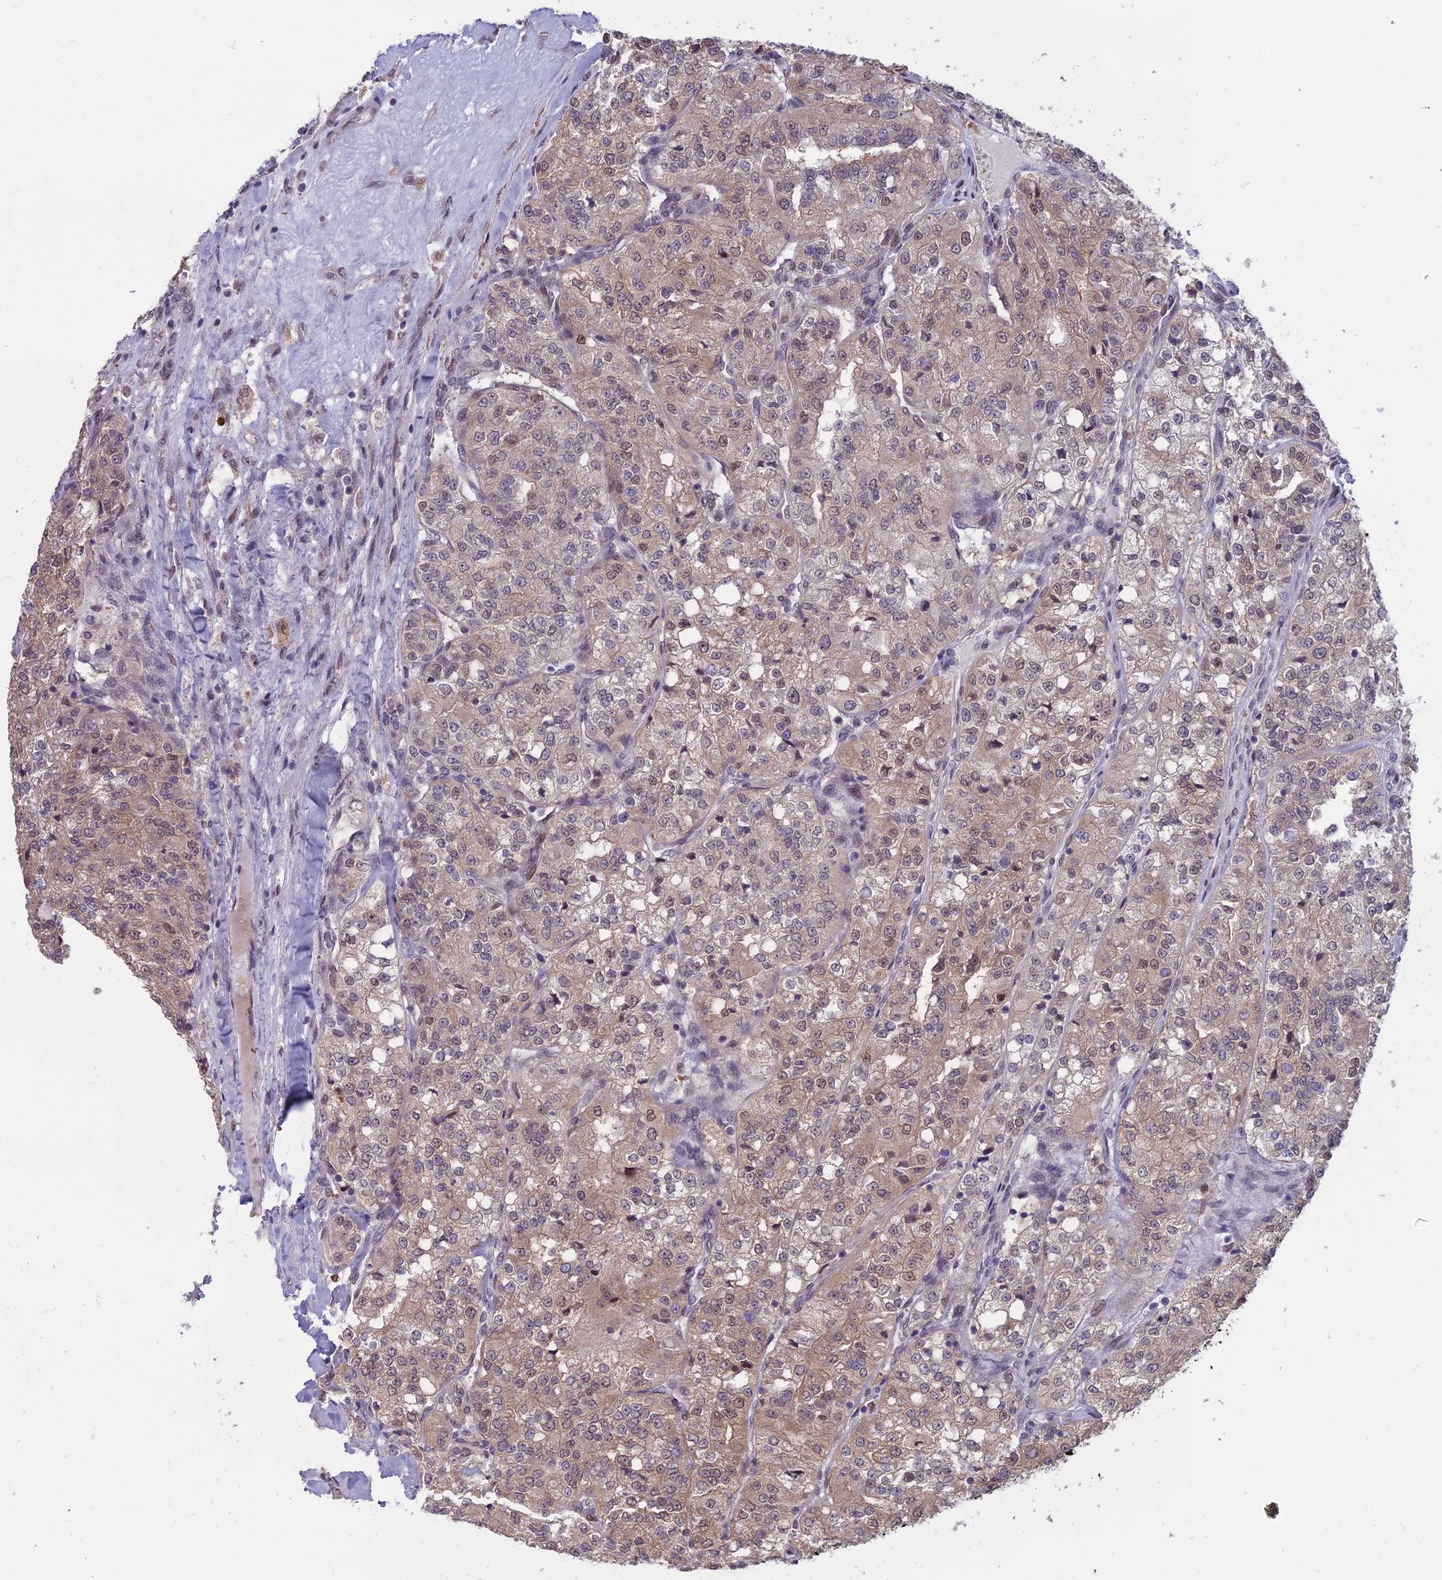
{"staining": {"intensity": "moderate", "quantity": "<25%", "location": "cytoplasmic/membranous,nuclear"}, "tissue": "renal cancer", "cell_type": "Tumor cells", "image_type": "cancer", "snomed": [{"axis": "morphology", "description": "Adenocarcinoma, NOS"}, {"axis": "topography", "description": "Kidney"}], "caption": "Immunohistochemical staining of renal adenocarcinoma shows moderate cytoplasmic/membranous and nuclear protein positivity in approximately <25% of tumor cells.", "gene": "NR4A3", "patient": {"sex": "female", "age": 63}}